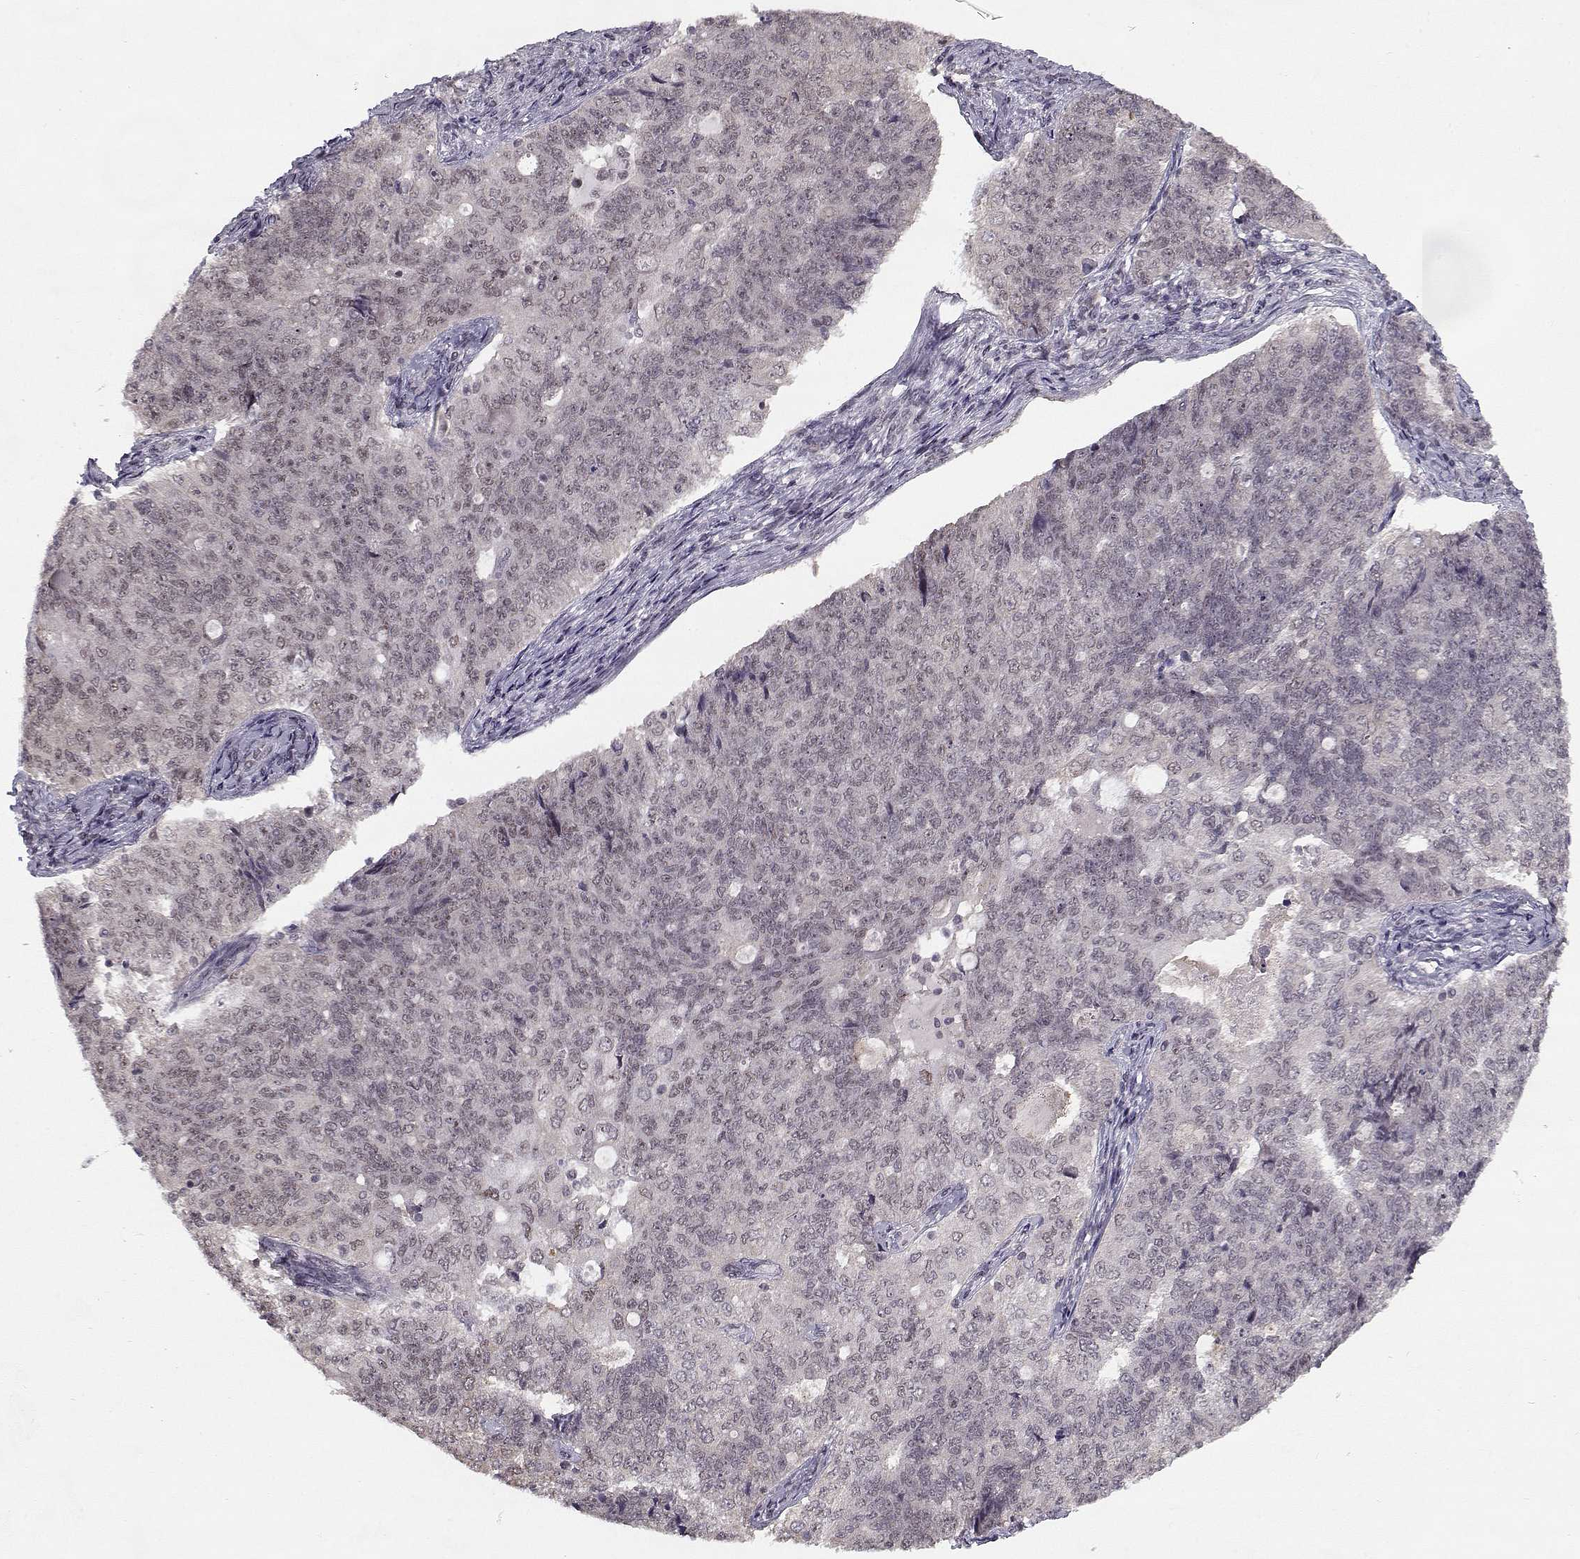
{"staining": {"intensity": "weak", "quantity": "25%-75%", "location": "nuclear"}, "tissue": "endometrial cancer", "cell_type": "Tumor cells", "image_type": "cancer", "snomed": [{"axis": "morphology", "description": "Adenocarcinoma, NOS"}, {"axis": "topography", "description": "Endometrium"}], "caption": "A photomicrograph of human endometrial cancer stained for a protein demonstrates weak nuclear brown staining in tumor cells.", "gene": "TESPA1", "patient": {"sex": "female", "age": 43}}